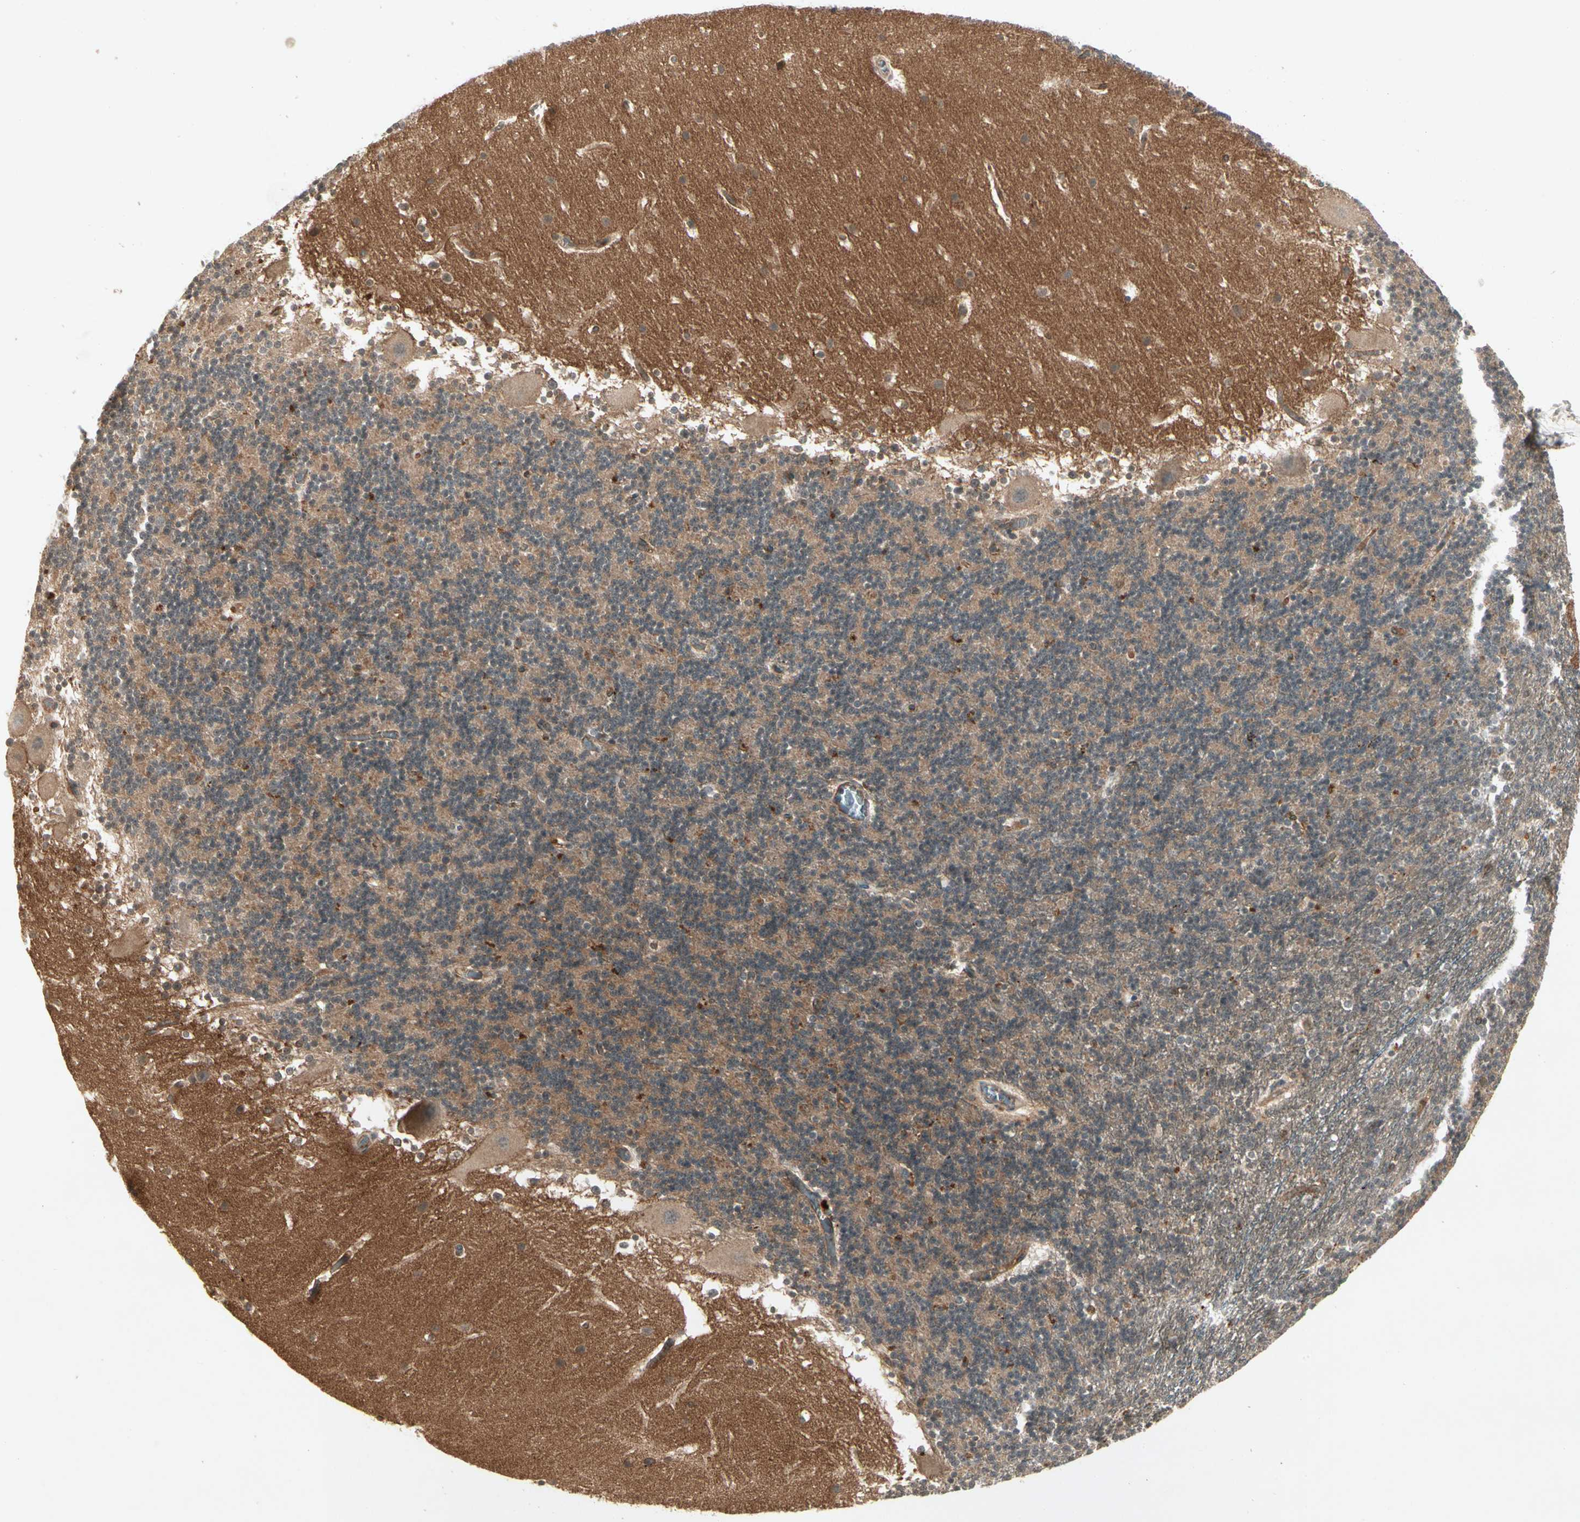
{"staining": {"intensity": "strong", "quantity": "<25%", "location": "cytoplasmic/membranous"}, "tissue": "cerebellum", "cell_type": "Cells in granular layer", "image_type": "normal", "snomed": [{"axis": "morphology", "description": "Normal tissue, NOS"}, {"axis": "topography", "description": "Cerebellum"}], "caption": "Protein staining demonstrates strong cytoplasmic/membranous positivity in about <25% of cells in granular layer in unremarkable cerebellum.", "gene": "FLOT1", "patient": {"sex": "male", "age": 45}}